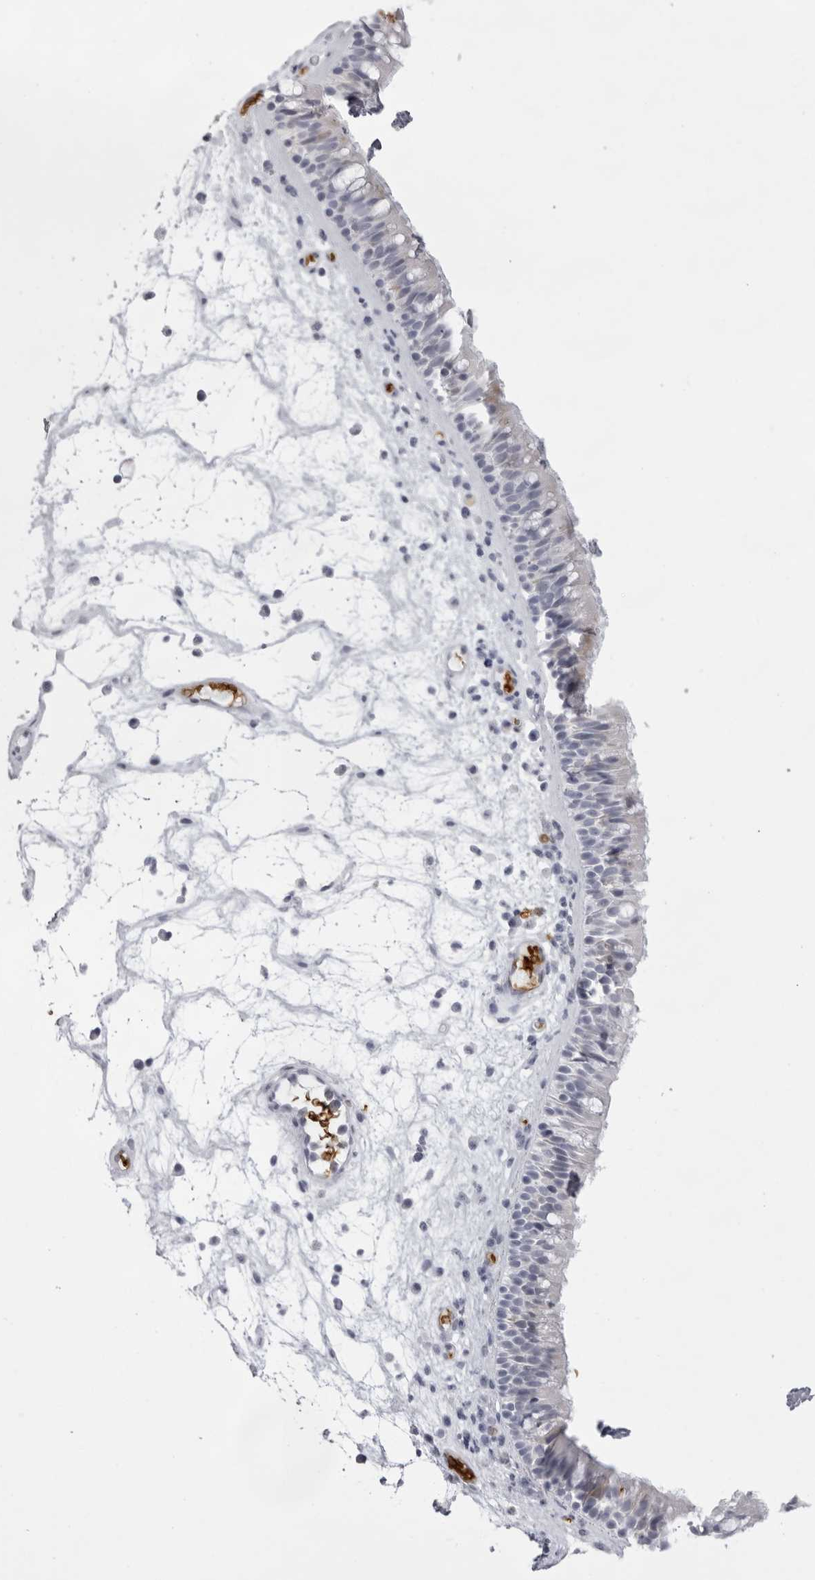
{"staining": {"intensity": "negative", "quantity": "none", "location": "none"}, "tissue": "nasopharynx", "cell_type": "Respiratory epithelial cells", "image_type": "normal", "snomed": [{"axis": "morphology", "description": "Normal tissue, NOS"}, {"axis": "morphology", "description": "Inflammation, NOS"}, {"axis": "morphology", "description": "Malignant melanoma, Metastatic site"}, {"axis": "topography", "description": "Nasopharynx"}], "caption": "Immunohistochemistry (IHC) of unremarkable nasopharynx displays no expression in respiratory epithelial cells.", "gene": "SPTA1", "patient": {"sex": "male", "age": 70}}